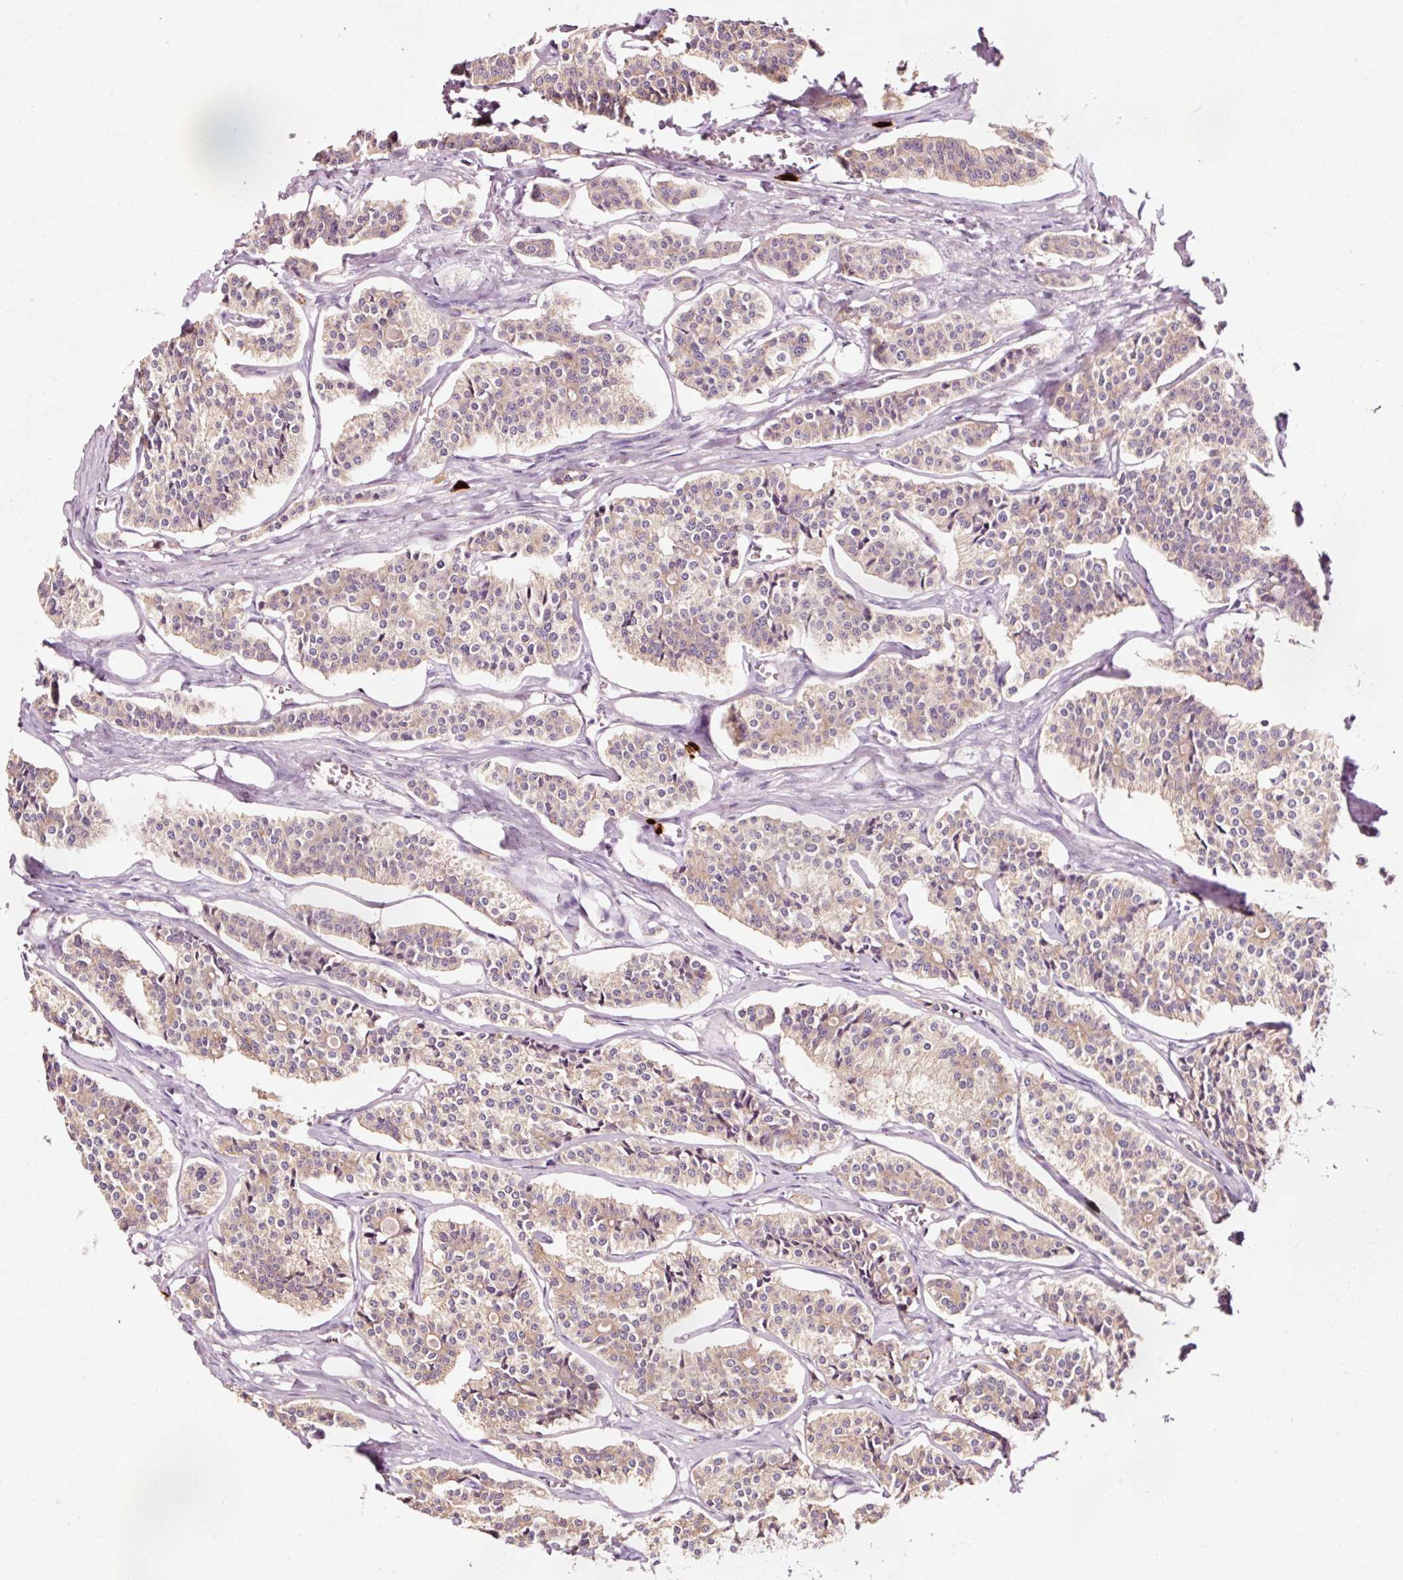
{"staining": {"intensity": "weak", "quantity": ">75%", "location": "cytoplasmic/membranous"}, "tissue": "carcinoid", "cell_type": "Tumor cells", "image_type": "cancer", "snomed": [{"axis": "morphology", "description": "Carcinoid, malignant, NOS"}, {"axis": "topography", "description": "Small intestine"}], "caption": "Tumor cells demonstrate weak cytoplasmic/membranous expression in about >75% of cells in carcinoid.", "gene": "UTP14A", "patient": {"sex": "male", "age": 63}}